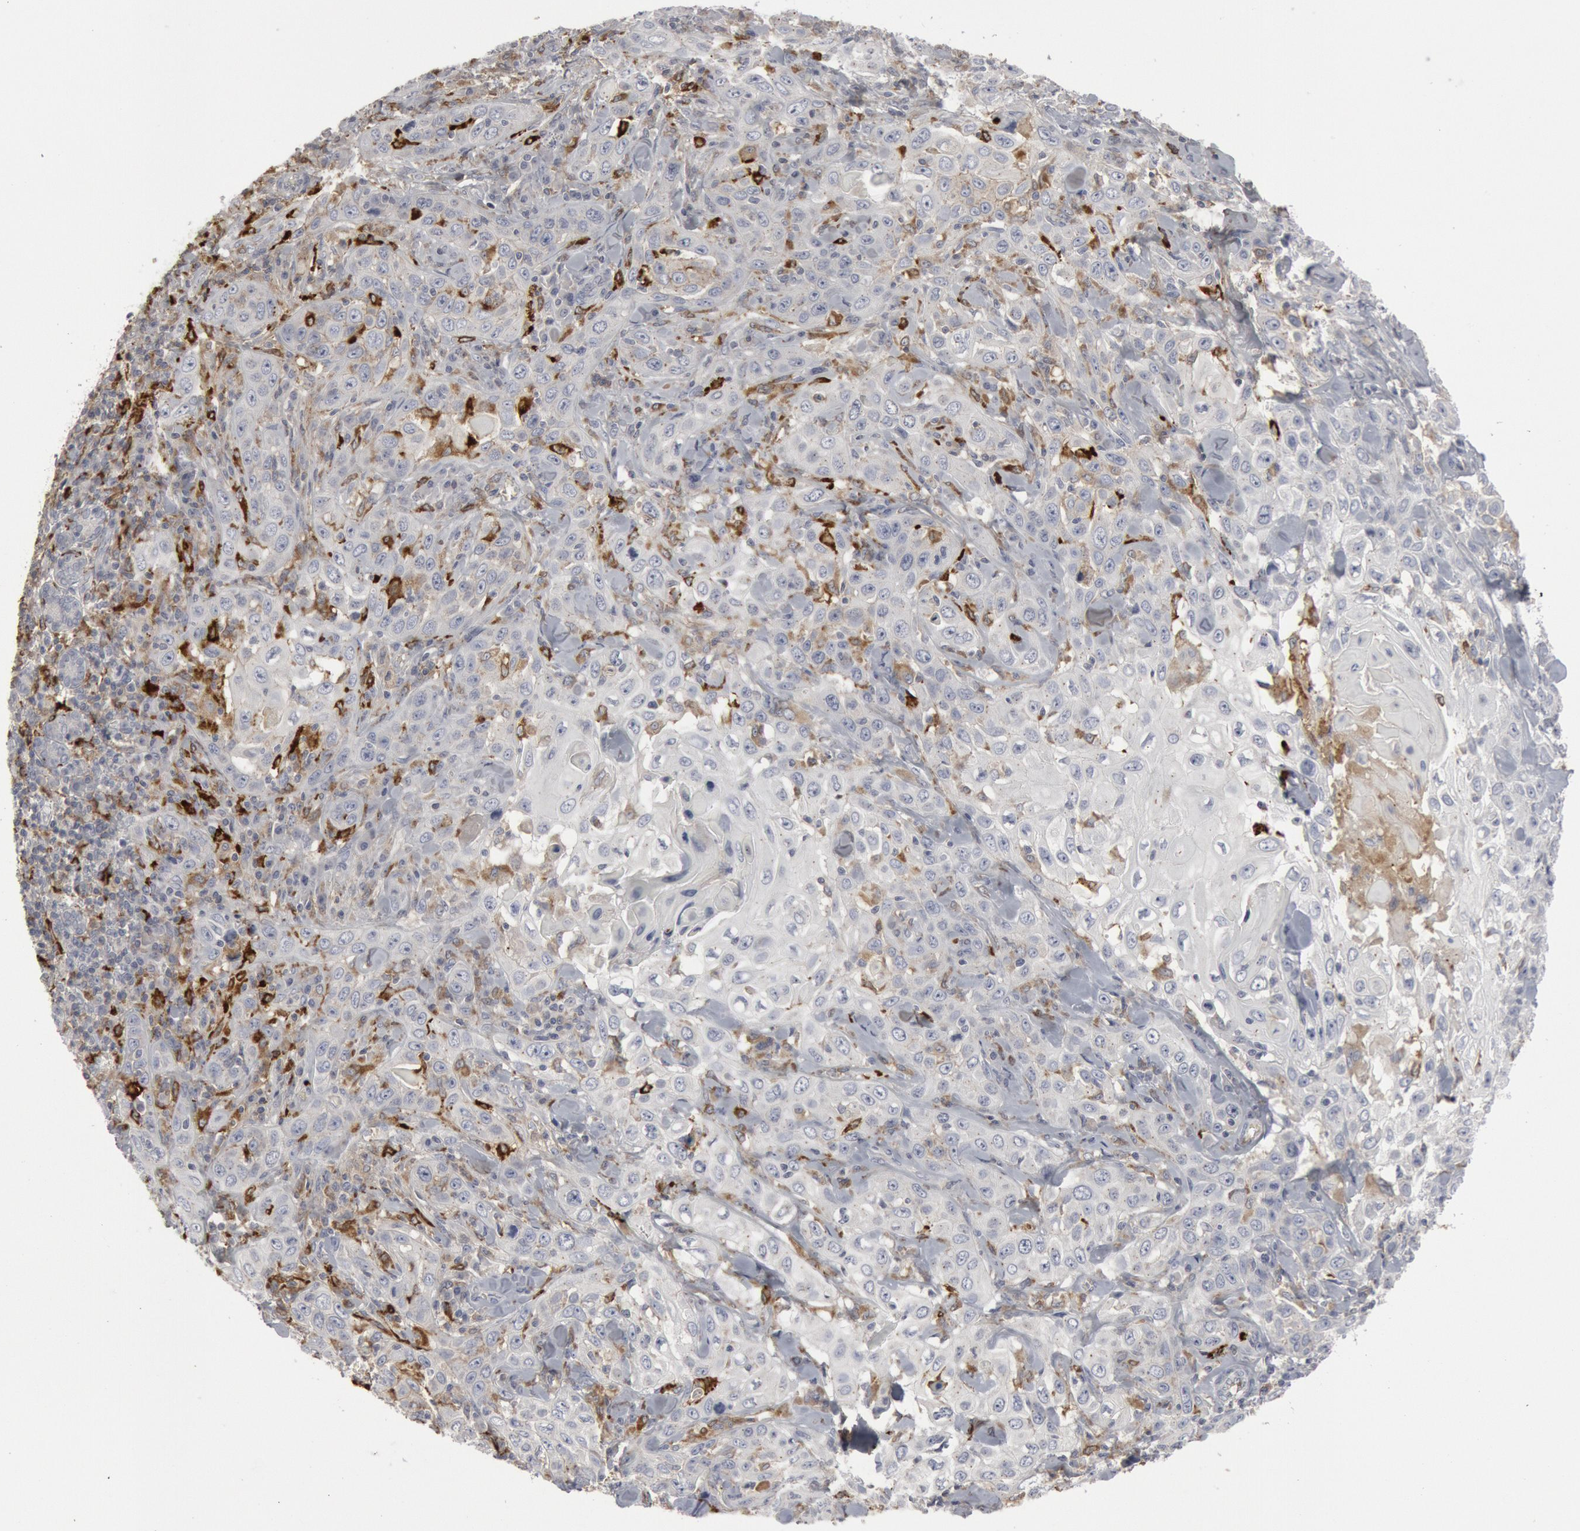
{"staining": {"intensity": "negative", "quantity": "none", "location": "none"}, "tissue": "skin cancer", "cell_type": "Tumor cells", "image_type": "cancer", "snomed": [{"axis": "morphology", "description": "Squamous cell carcinoma, NOS"}, {"axis": "topography", "description": "Skin"}], "caption": "Micrograph shows no protein expression in tumor cells of skin cancer tissue.", "gene": "C1QC", "patient": {"sex": "male", "age": 84}}